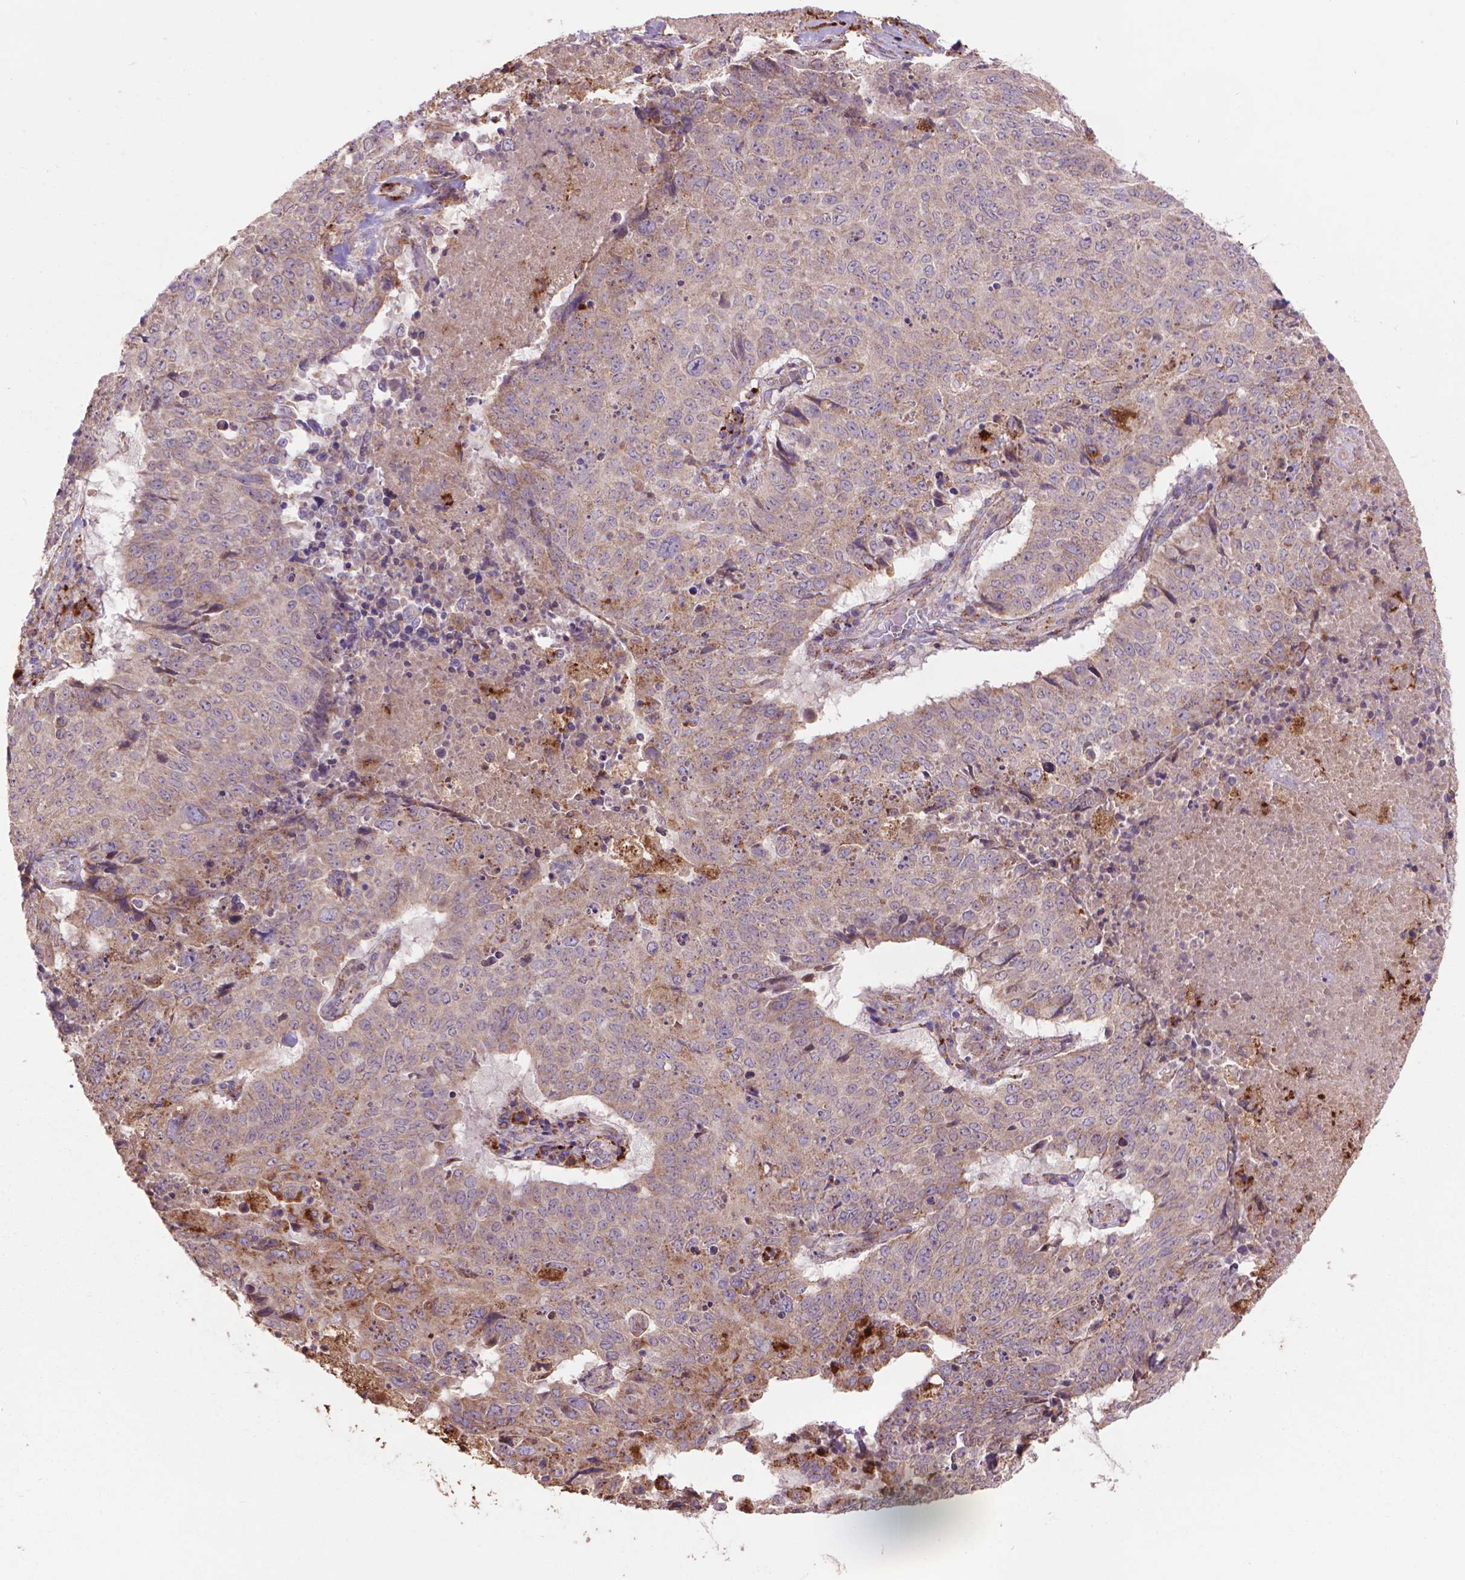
{"staining": {"intensity": "weak", "quantity": ">75%", "location": "cytoplasmic/membranous"}, "tissue": "lung cancer", "cell_type": "Tumor cells", "image_type": "cancer", "snomed": [{"axis": "morphology", "description": "Normal tissue, NOS"}, {"axis": "morphology", "description": "Squamous cell carcinoma, NOS"}, {"axis": "topography", "description": "Bronchus"}, {"axis": "topography", "description": "Lung"}], "caption": "Immunohistochemistry (IHC) (DAB) staining of human lung squamous cell carcinoma reveals weak cytoplasmic/membranous protein staining in approximately >75% of tumor cells.", "gene": "GLB1", "patient": {"sex": "male", "age": 64}}